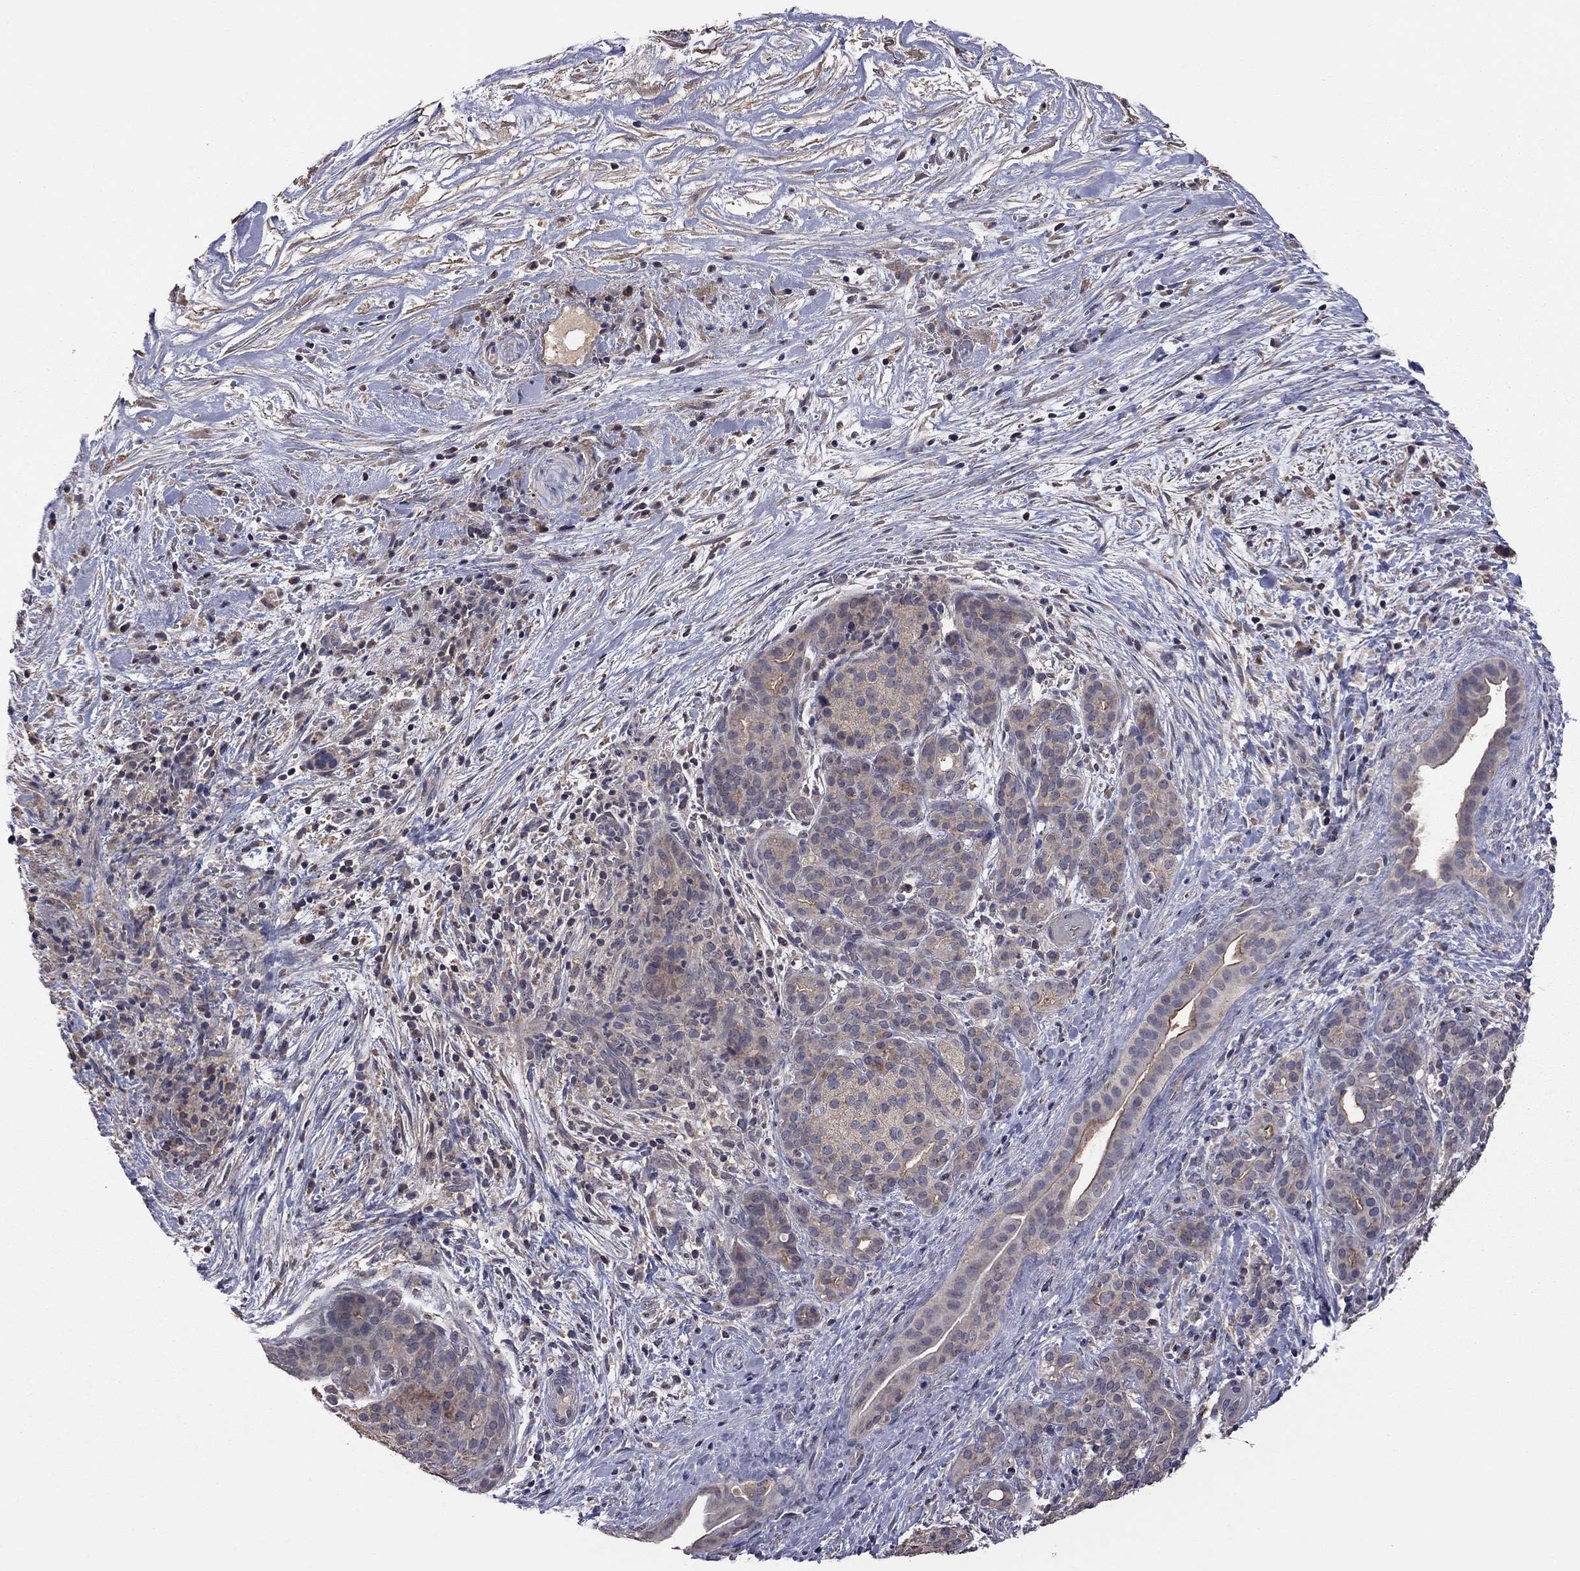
{"staining": {"intensity": "weak", "quantity": ">75%", "location": "cytoplasmic/membranous"}, "tissue": "pancreatic cancer", "cell_type": "Tumor cells", "image_type": "cancer", "snomed": [{"axis": "morphology", "description": "Adenocarcinoma, NOS"}, {"axis": "topography", "description": "Pancreas"}], "caption": "This micrograph exhibits pancreatic adenocarcinoma stained with IHC to label a protein in brown. The cytoplasmic/membranous of tumor cells show weak positivity for the protein. Nuclei are counter-stained blue.", "gene": "TSNARE1", "patient": {"sex": "male", "age": 44}}